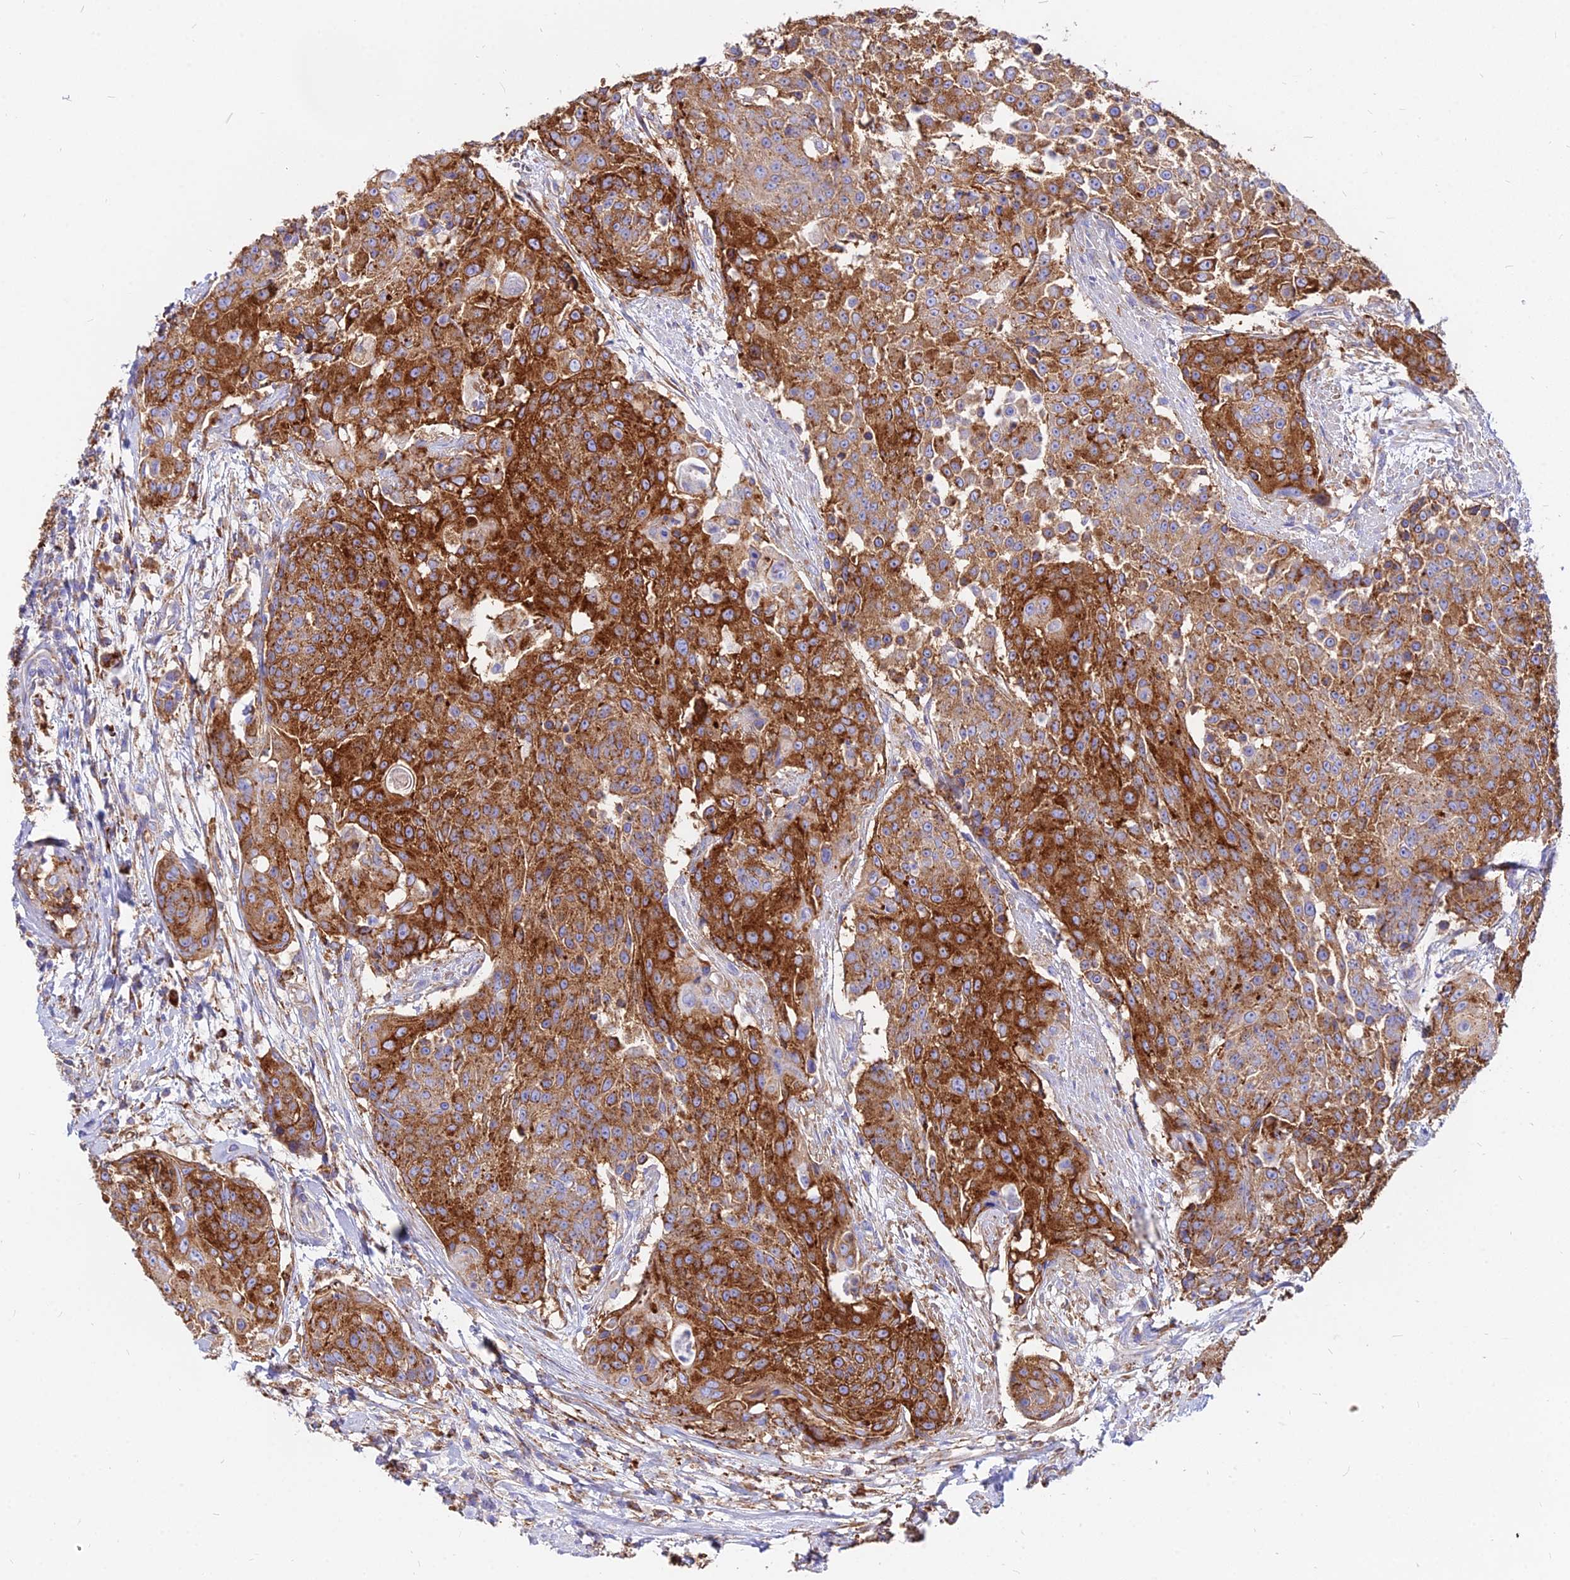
{"staining": {"intensity": "strong", "quantity": ">75%", "location": "cytoplasmic/membranous"}, "tissue": "urothelial cancer", "cell_type": "Tumor cells", "image_type": "cancer", "snomed": [{"axis": "morphology", "description": "Urothelial carcinoma, High grade"}, {"axis": "topography", "description": "Urinary bladder"}], "caption": "A brown stain shows strong cytoplasmic/membranous staining of a protein in human urothelial cancer tumor cells.", "gene": "AGTRAP", "patient": {"sex": "female", "age": 63}}